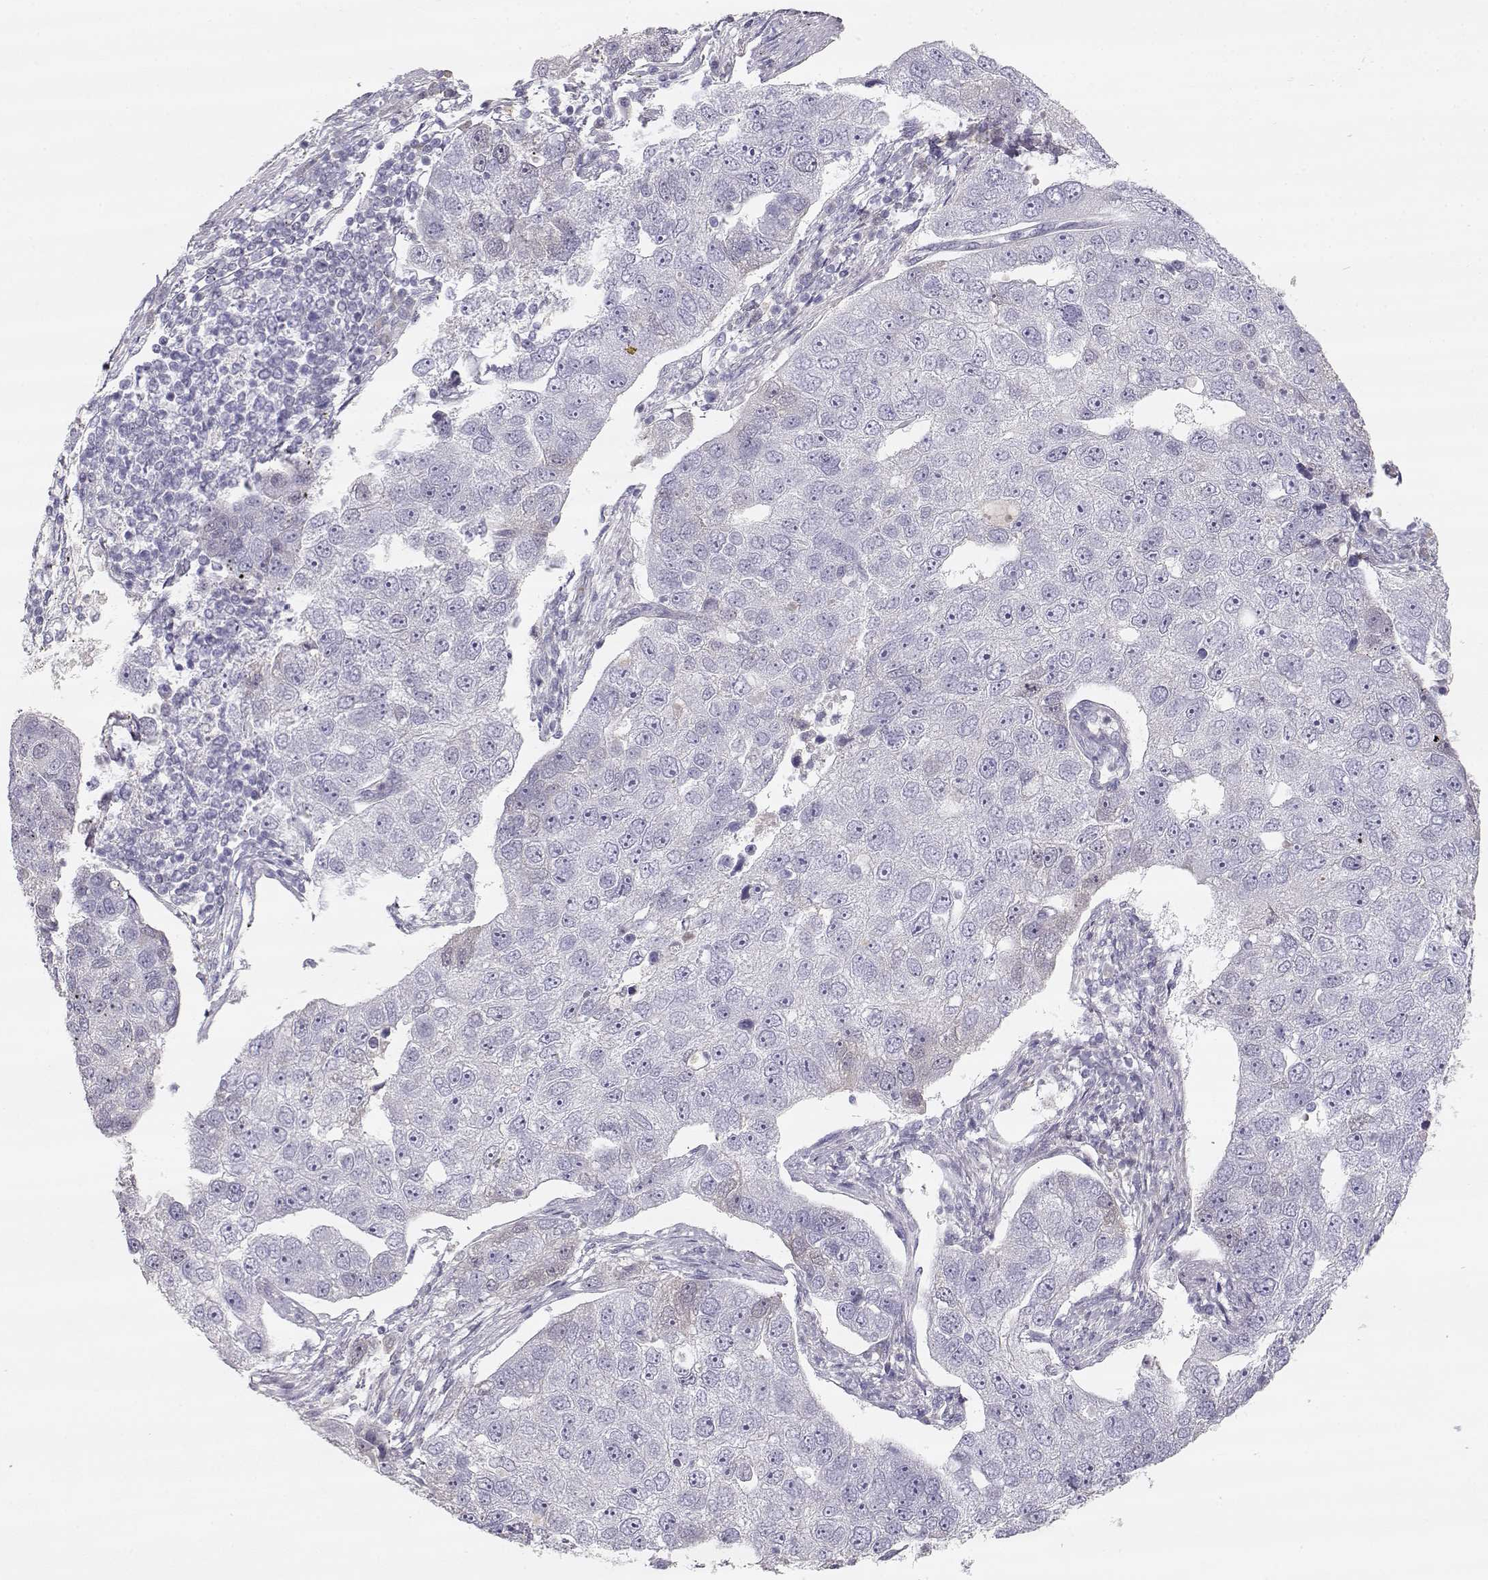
{"staining": {"intensity": "negative", "quantity": "none", "location": "none"}, "tissue": "pancreatic cancer", "cell_type": "Tumor cells", "image_type": "cancer", "snomed": [{"axis": "morphology", "description": "Adenocarcinoma, NOS"}, {"axis": "topography", "description": "Pancreas"}], "caption": "Immunohistochemical staining of human pancreatic cancer (adenocarcinoma) displays no significant positivity in tumor cells.", "gene": "SLCO6A1", "patient": {"sex": "female", "age": 61}}